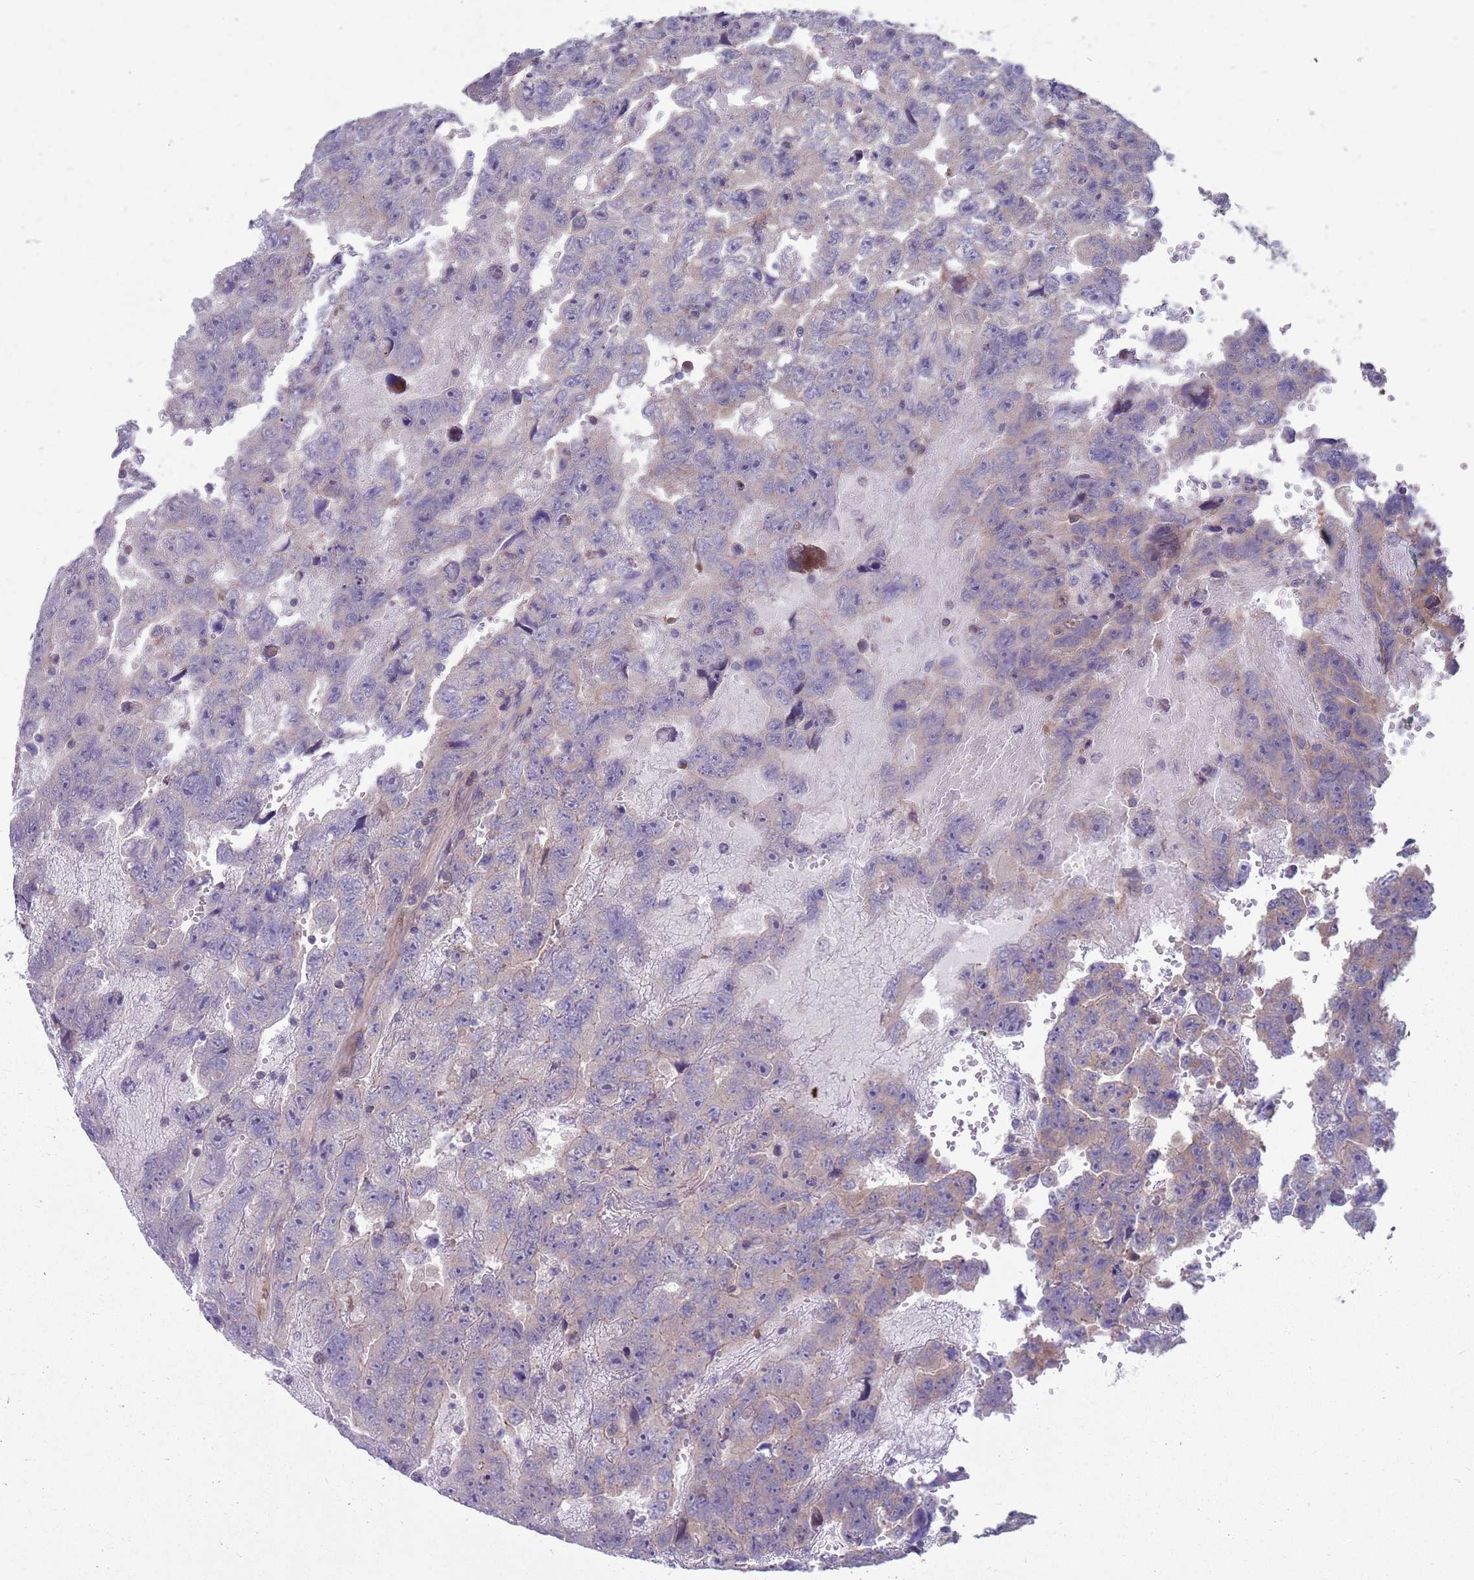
{"staining": {"intensity": "negative", "quantity": "none", "location": "none"}, "tissue": "testis cancer", "cell_type": "Tumor cells", "image_type": "cancer", "snomed": [{"axis": "morphology", "description": "Carcinoma, Embryonal, NOS"}, {"axis": "topography", "description": "Testis"}], "caption": "IHC photomicrograph of neoplastic tissue: human testis embryonal carcinoma stained with DAB (3,3'-diaminobenzidine) displays no significant protein positivity in tumor cells.", "gene": "KLHL29", "patient": {"sex": "male", "age": 45}}